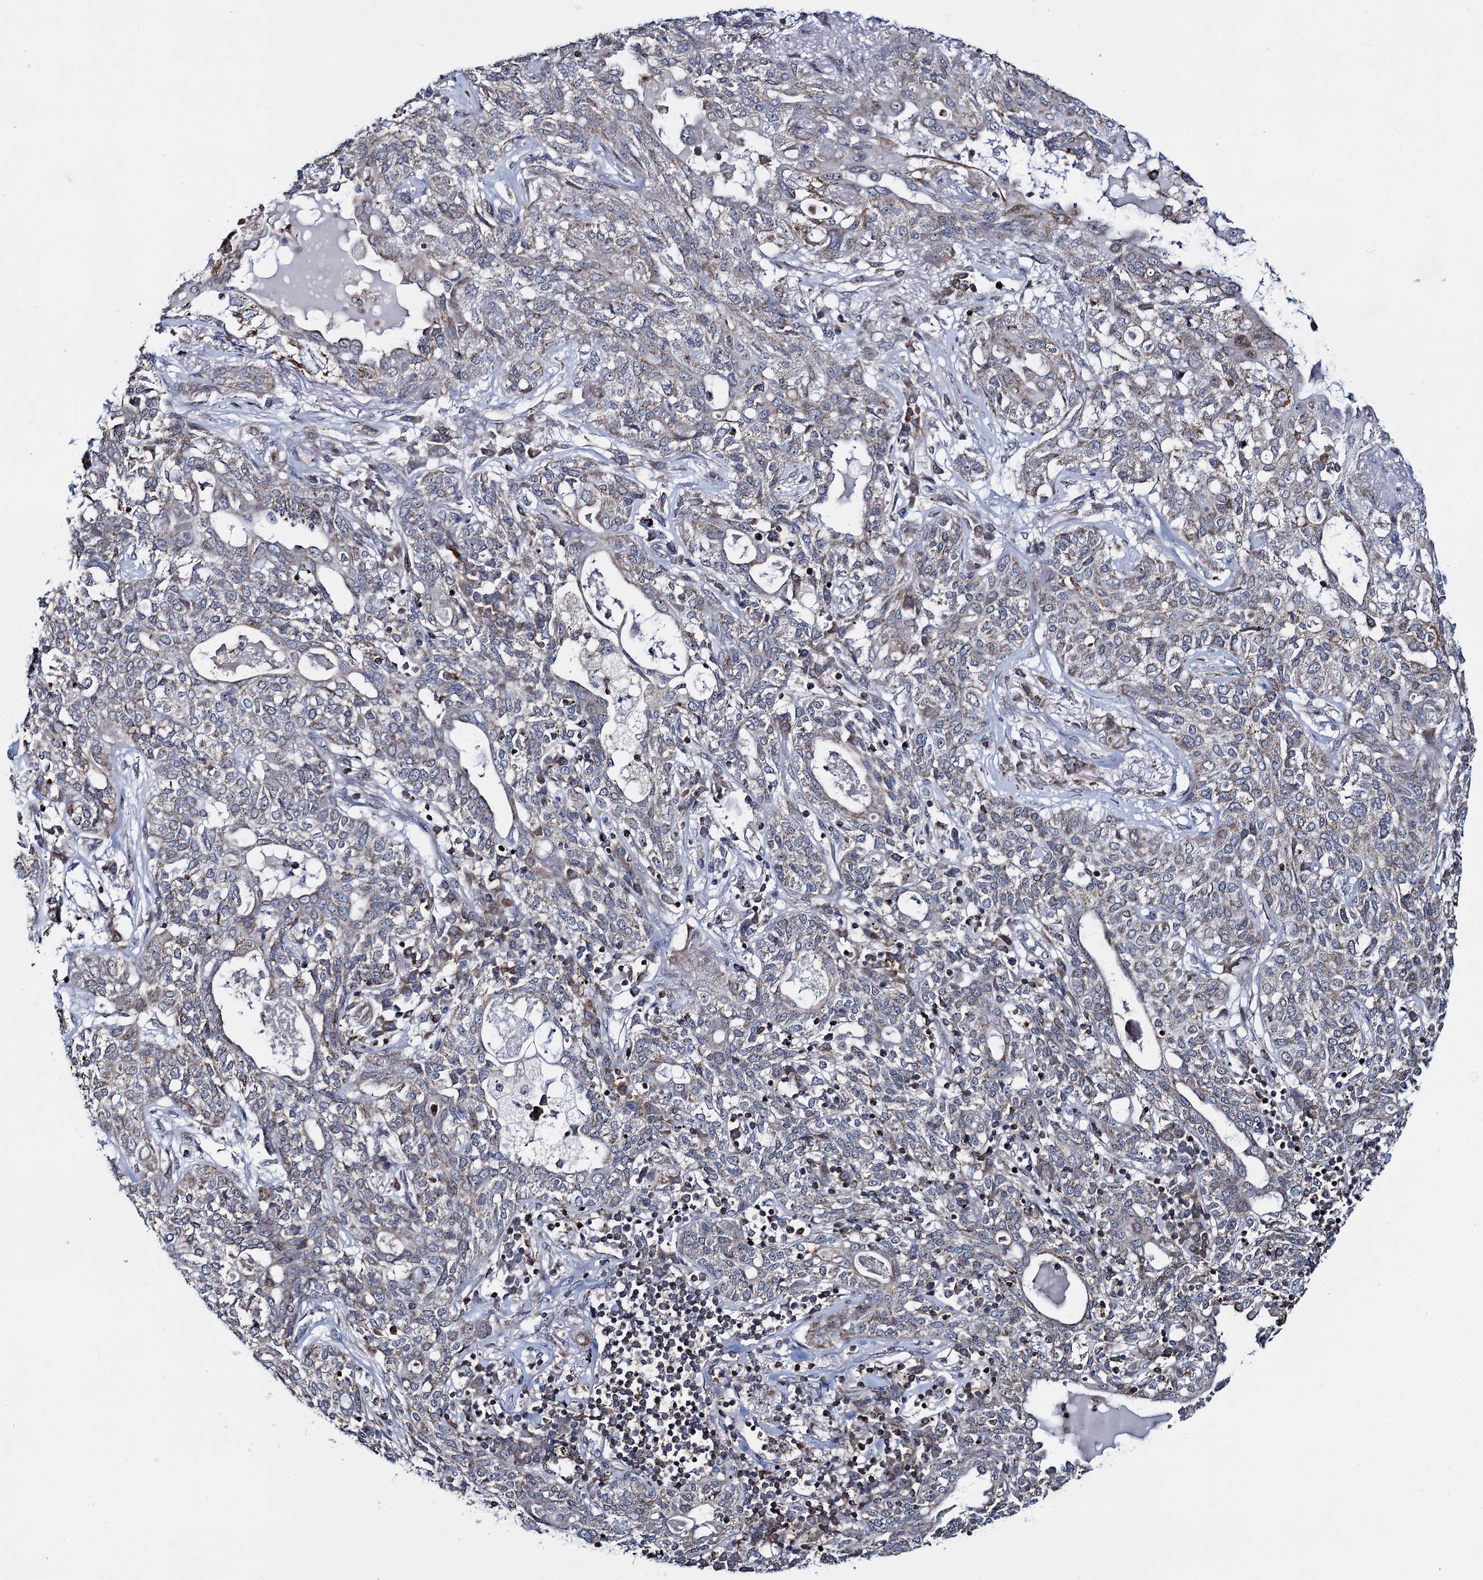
{"staining": {"intensity": "weak", "quantity": "<25%", "location": "cytoplasmic/membranous"}, "tissue": "lung cancer", "cell_type": "Tumor cells", "image_type": "cancer", "snomed": [{"axis": "morphology", "description": "Squamous cell carcinoma, NOS"}, {"axis": "topography", "description": "Lung"}], "caption": "Immunohistochemistry photomicrograph of neoplastic tissue: human lung cancer (squamous cell carcinoma) stained with DAB demonstrates no significant protein positivity in tumor cells.", "gene": "CCDC102A", "patient": {"sex": "female", "age": 70}}